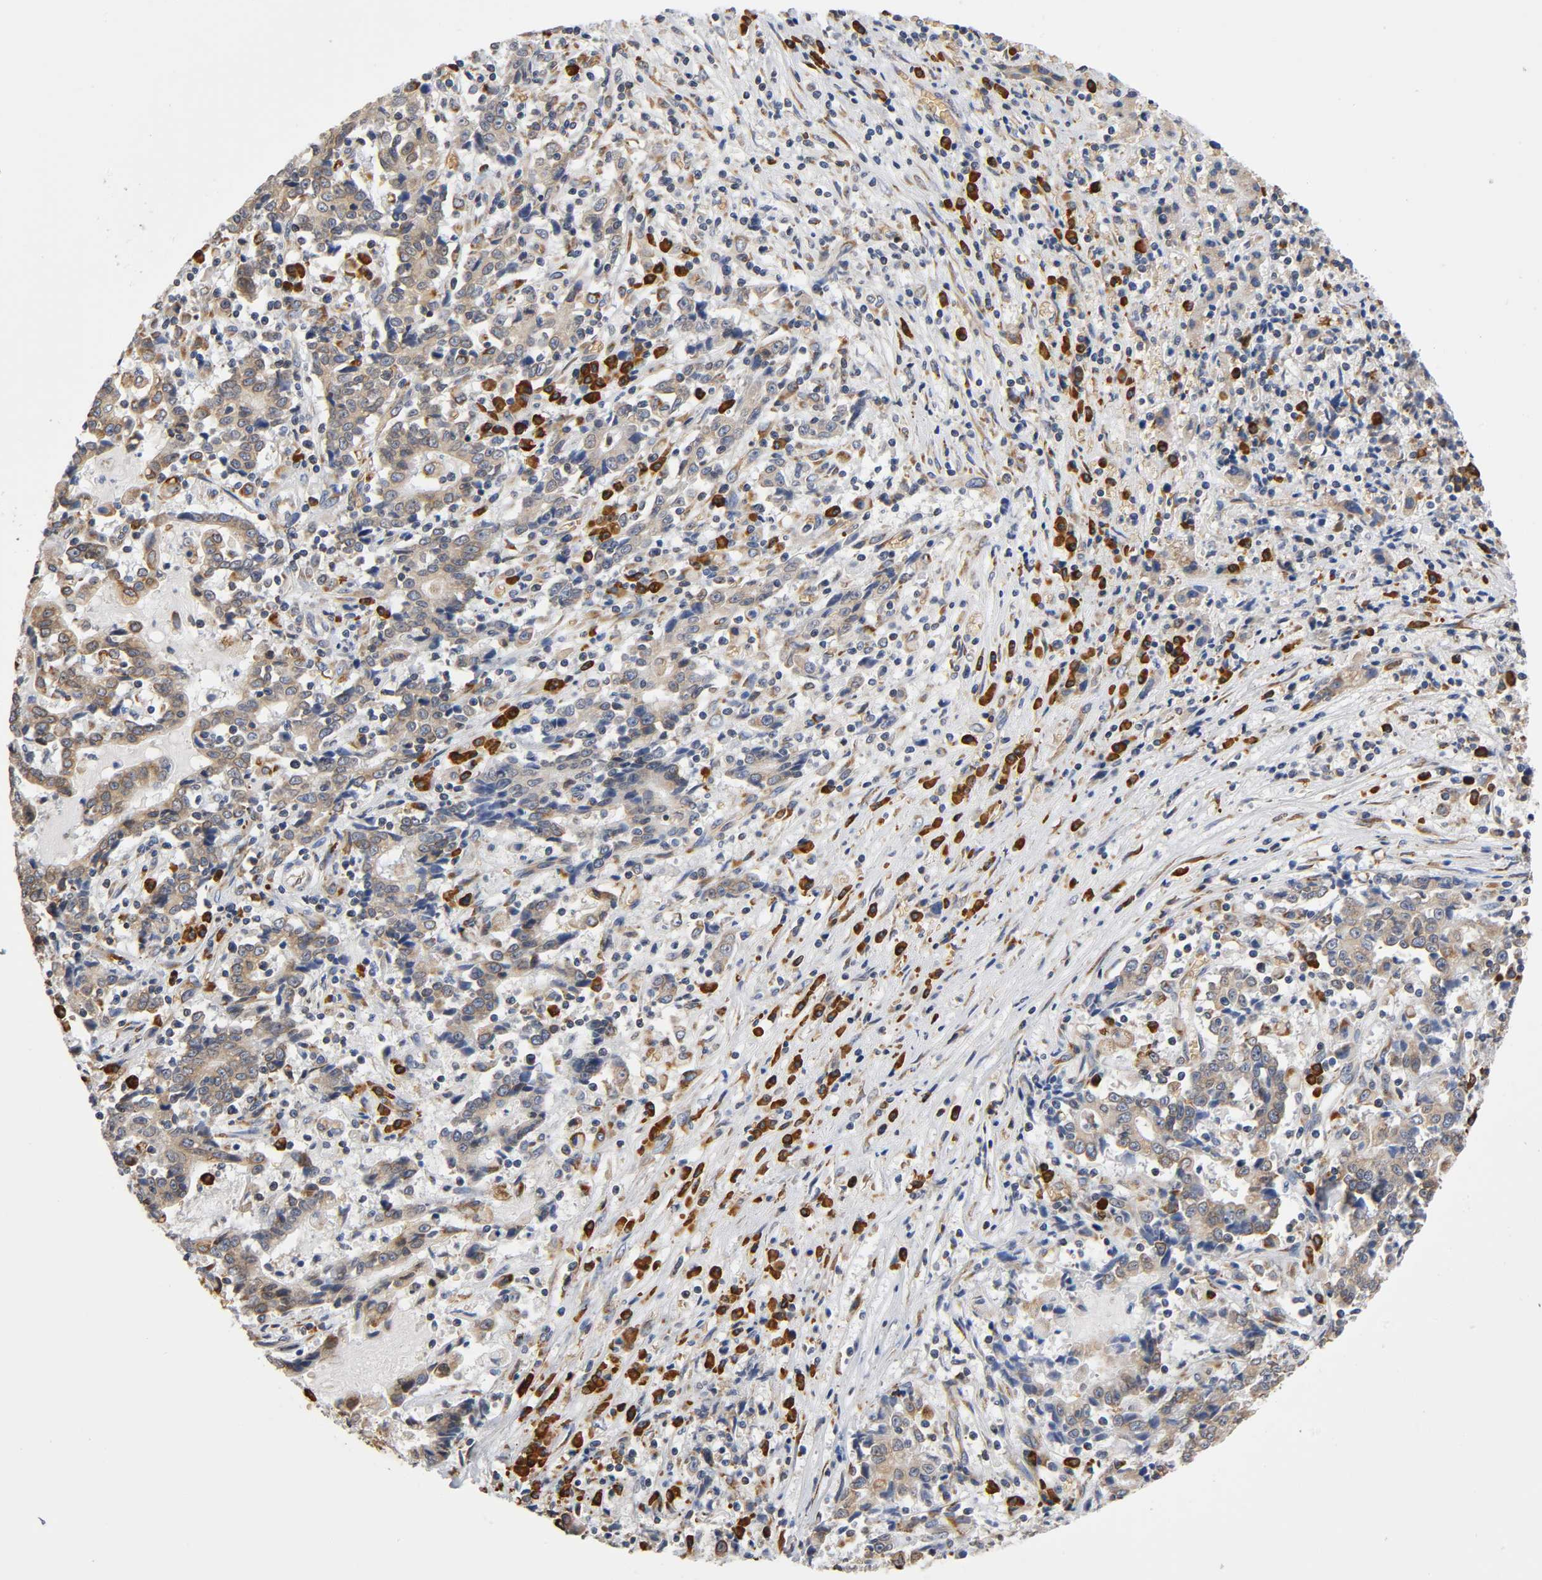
{"staining": {"intensity": "weak", "quantity": ">75%", "location": "cytoplasmic/membranous"}, "tissue": "liver cancer", "cell_type": "Tumor cells", "image_type": "cancer", "snomed": [{"axis": "morphology", "description": "Cholangiocarcinoma"}, {"axis": "topography", "description": "Liver"}], "caption": "IHC (DAB) staining of liver cholangiocarcinoma exhibits weak cytoplasmic/membranous protein expression in approximately >75% of tumor cells.", "gene": "UCKL1", "patient": {"sex": "male", "age": 57}}